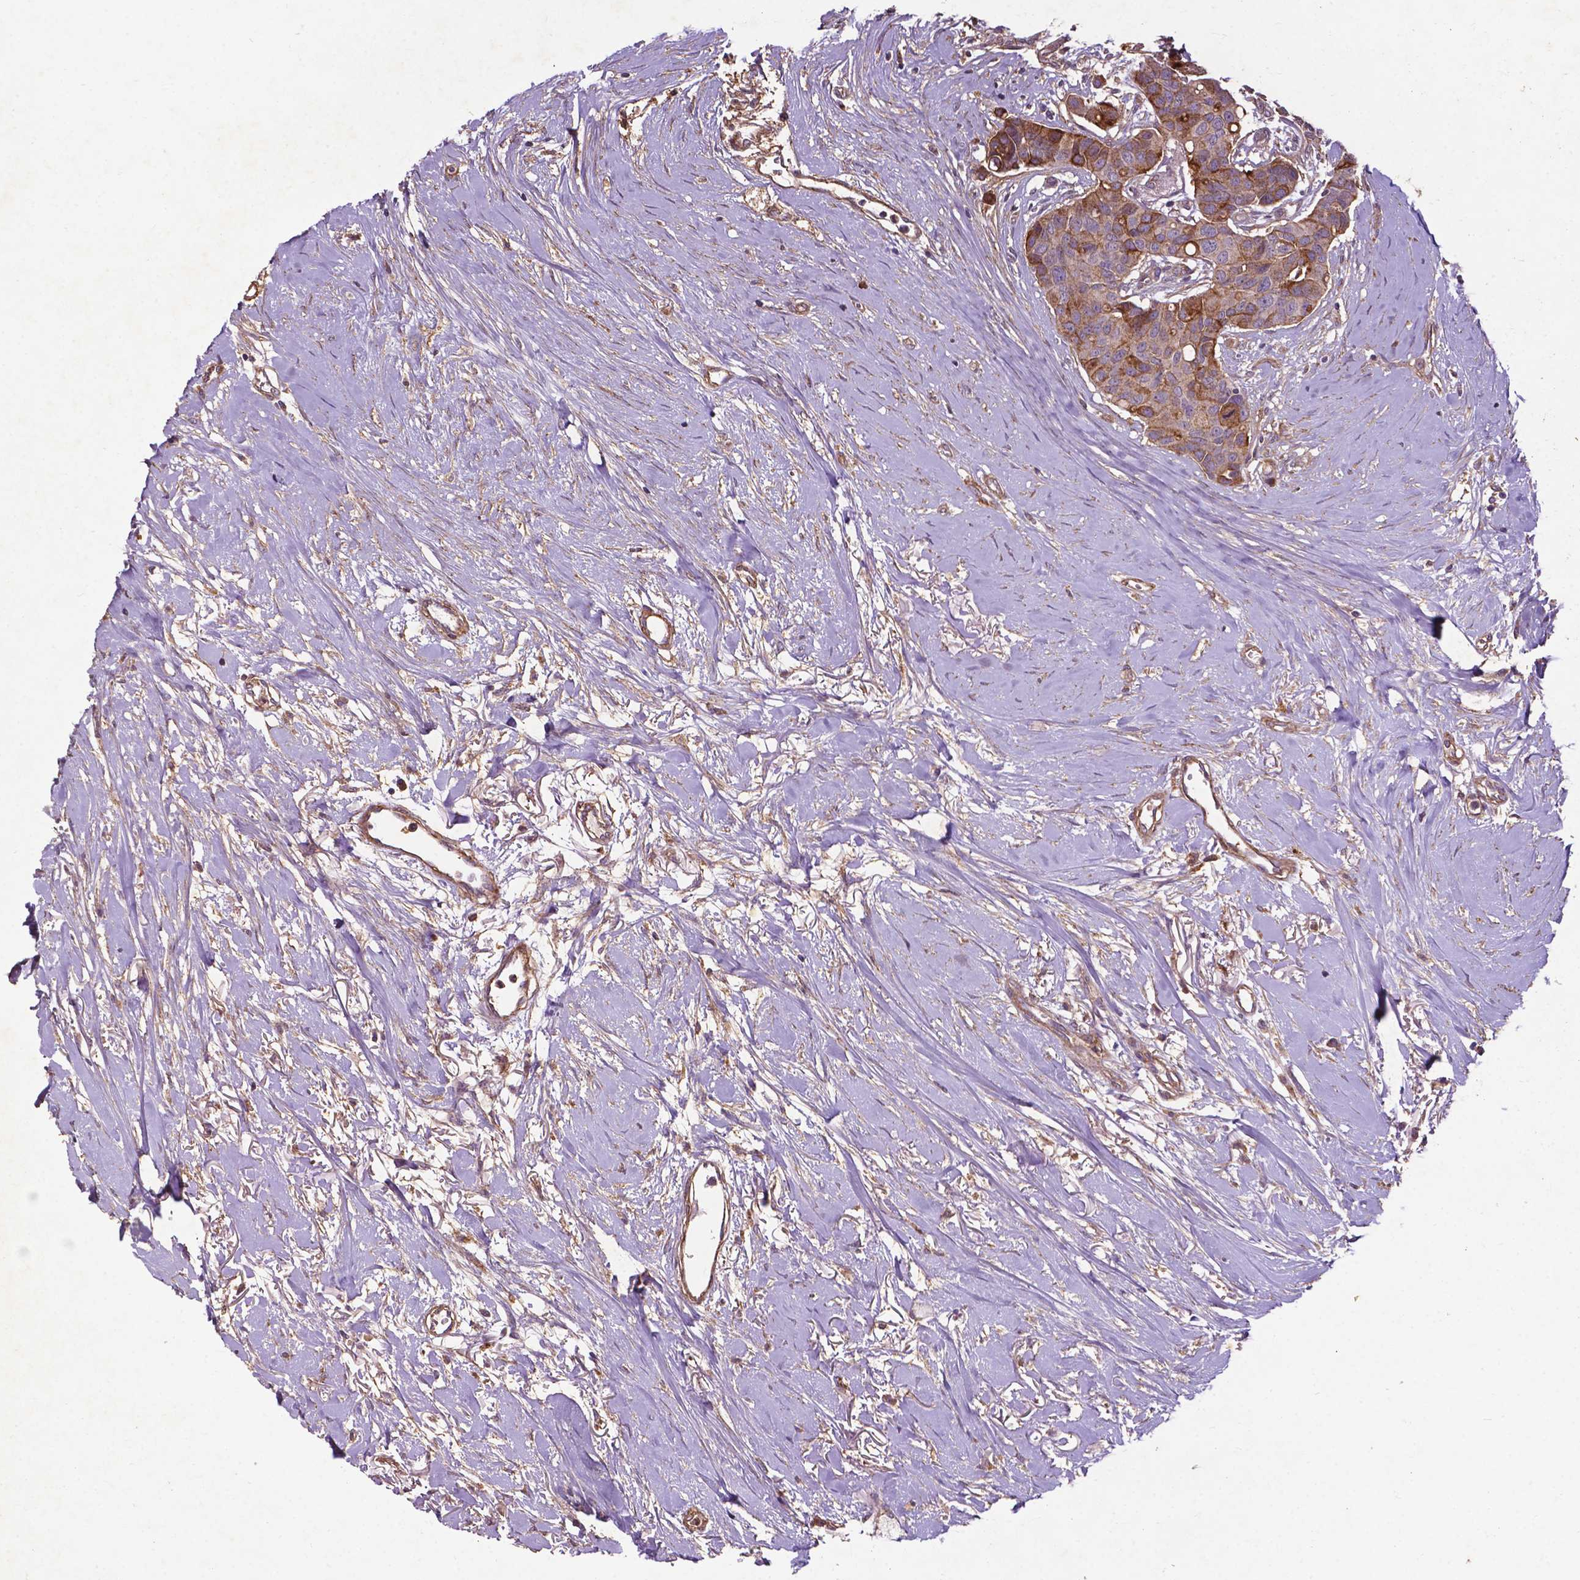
{"staining": {"intensity": "moderate", "quantity": "25%-75%", "location": "cytoplasmic/membranous"}, "tissue": "breast cancer", "cell_type": "Tumor cells", "image_type": "cancer", "snomed": [{"axis": "morphology", "description": "Duct carcinoma"}, {"axis": "topography", "description": "Breast"}], "caption": "This is a photomicrograph of immunohistochemistry staining of breast cancer (intraductal carcinoma), which shows moderate expression in the cytoplasmic/membranous of tumor cells.", "gene": "RRAS", "patient": {"sex": "female", "age": 54}}